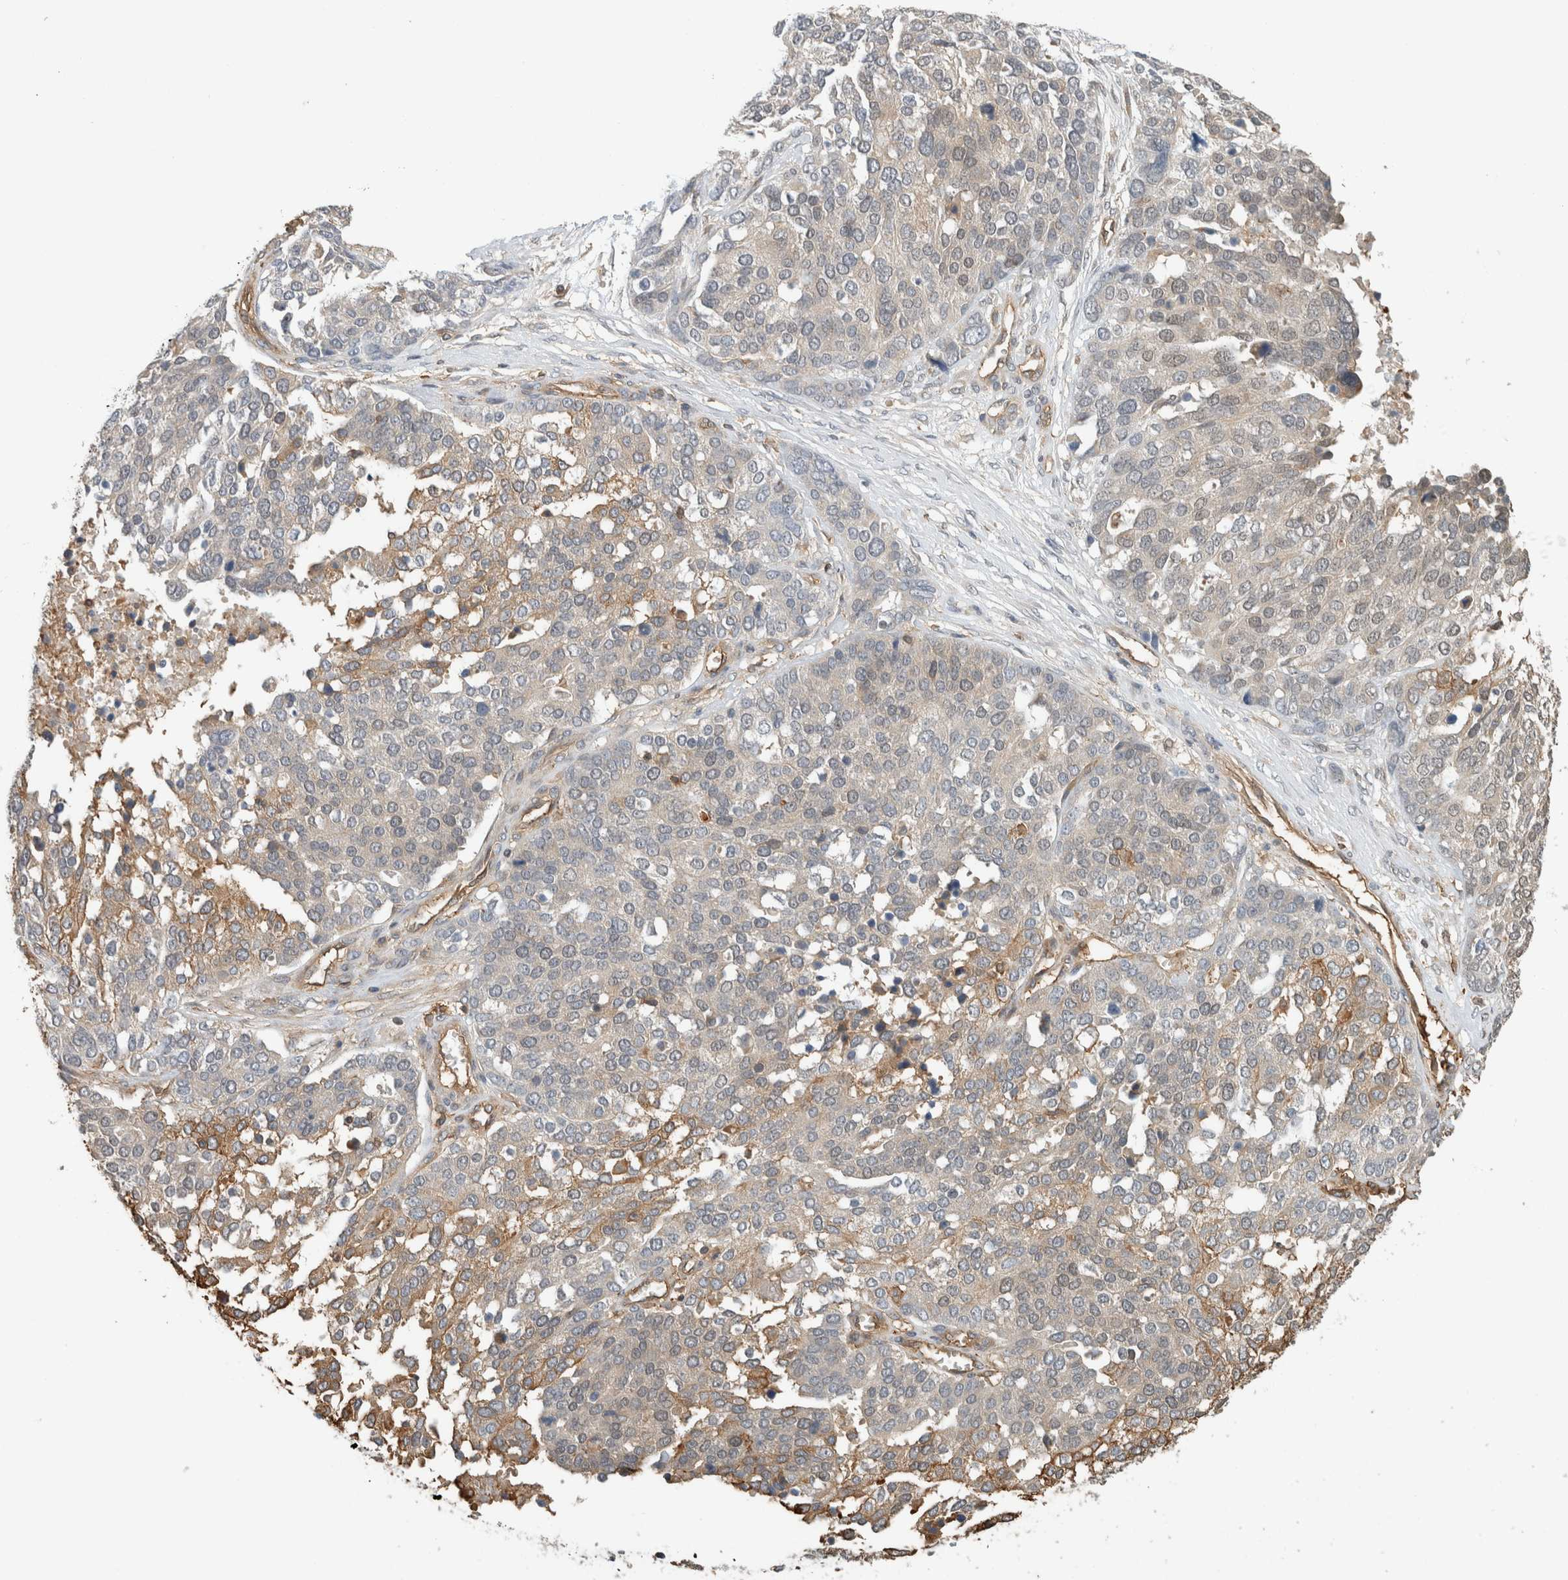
{"staining": {"intensity": "weak", "quantity": "<25%", "location": "cytoplasmic/membranous"}, "tissue": "ovarian cancer", "cell_type": "Tumor cells", "image_type": "cancer", "snomed": [{"axis": "morphology", "description": "Cystadenocarcinoma, serous, NOS"}, {"axis": "topography", "description": "Ovary"}], "caption": "Tumor cells are negative for protein expression in human ovarian cancer.", "gene": "PFDN4", "patient": {"sex": "female", "age": 44}}